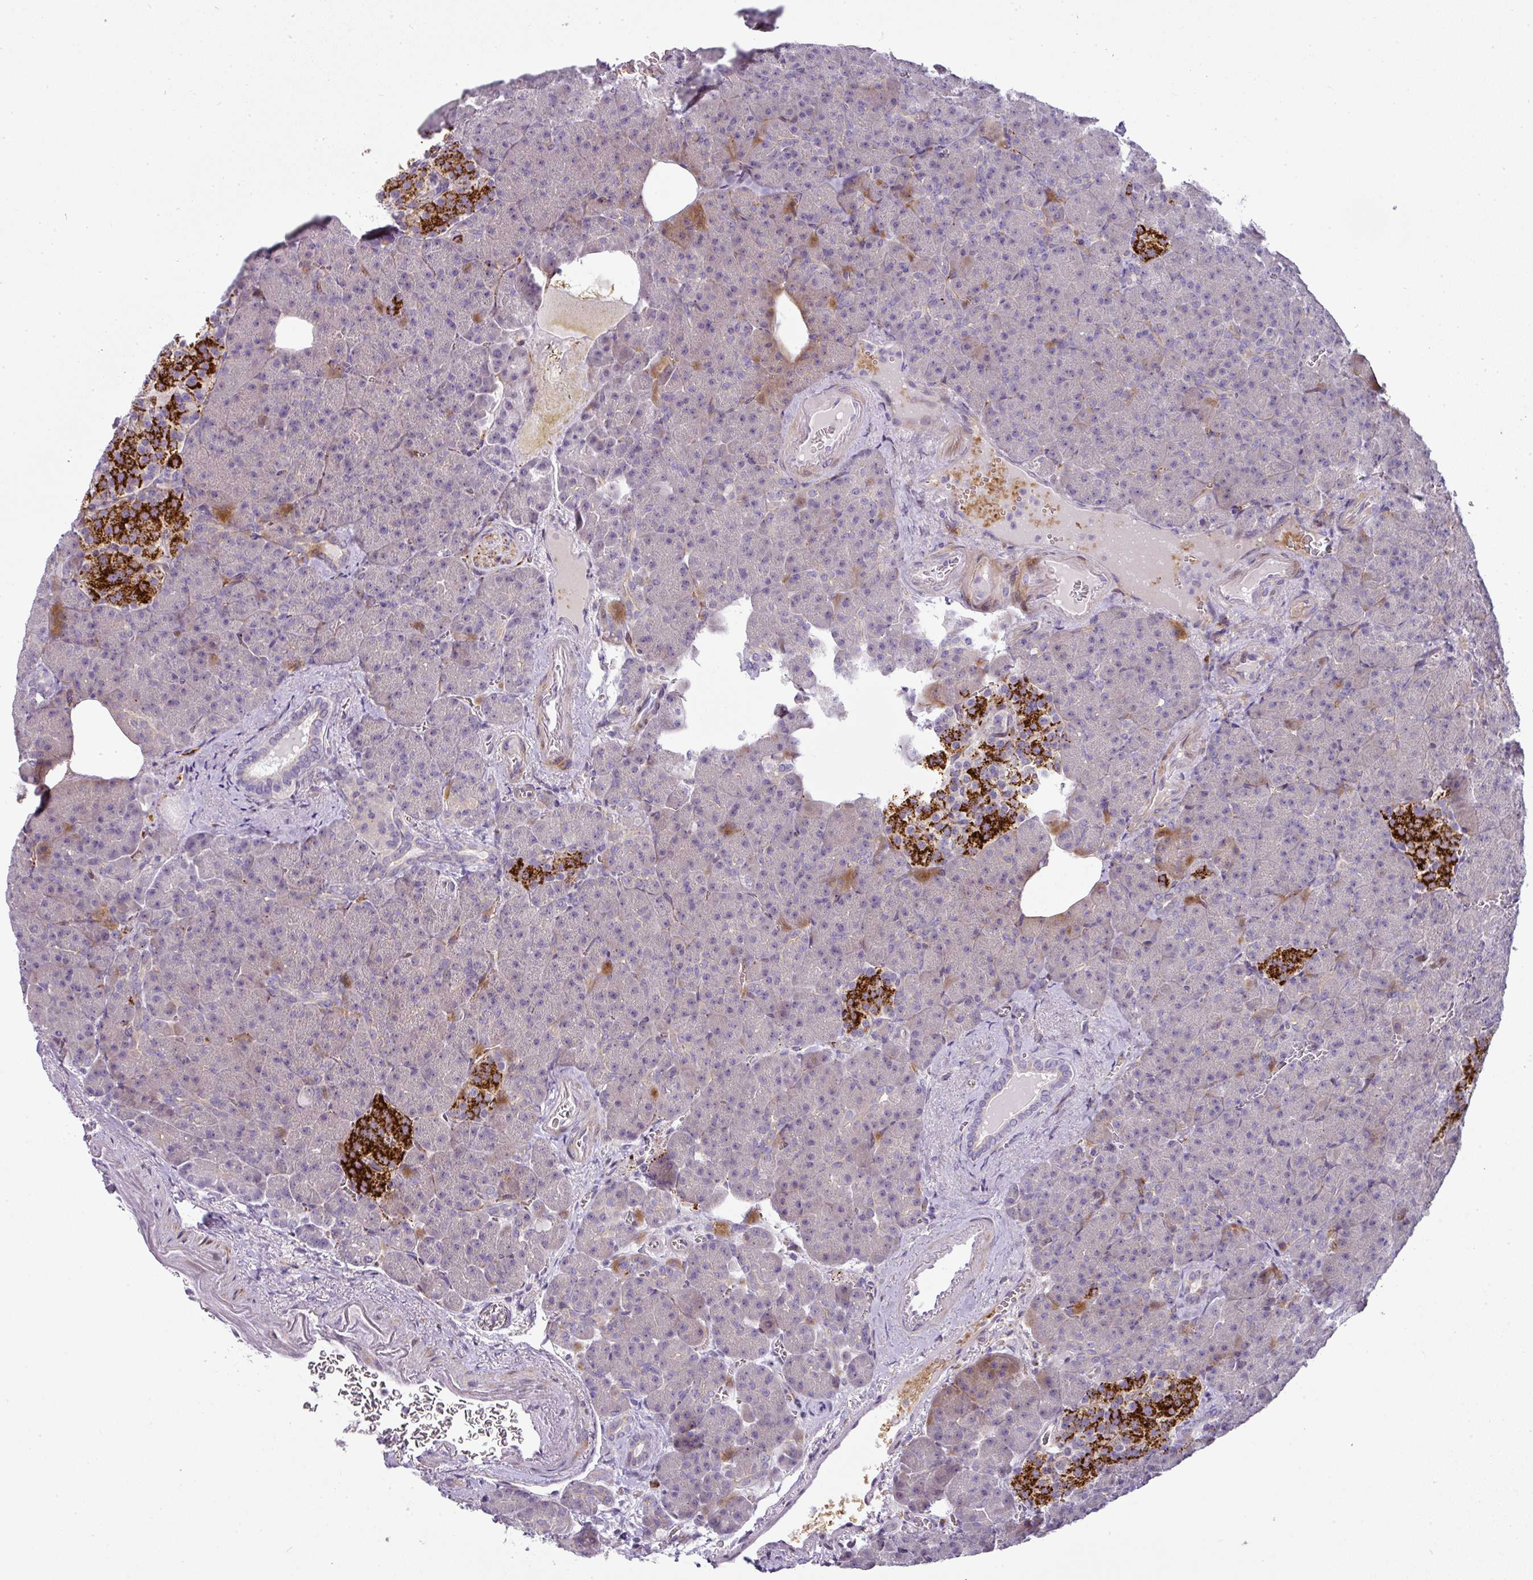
{"staining": {"intensity": "negative", "quantity": "none", "location": "none"}, "tissue": "pancreas", "cell_type": "Exocrine glandular cells", "image_type": "normal", "snomed": [{"axis": "morphology", "description": "Normal tissue, NOS"}, {"axis": "topography", "description": "Pancreas"}], "caption": "A high-resolution micrograph shows immunohistochemistry (IHC) staining of benign pancreas, which demonstrates no significant expression in exocrine glandular cells.", "gene": "ATP6V1F", "patient": {"sex": "female", "age": 74}}